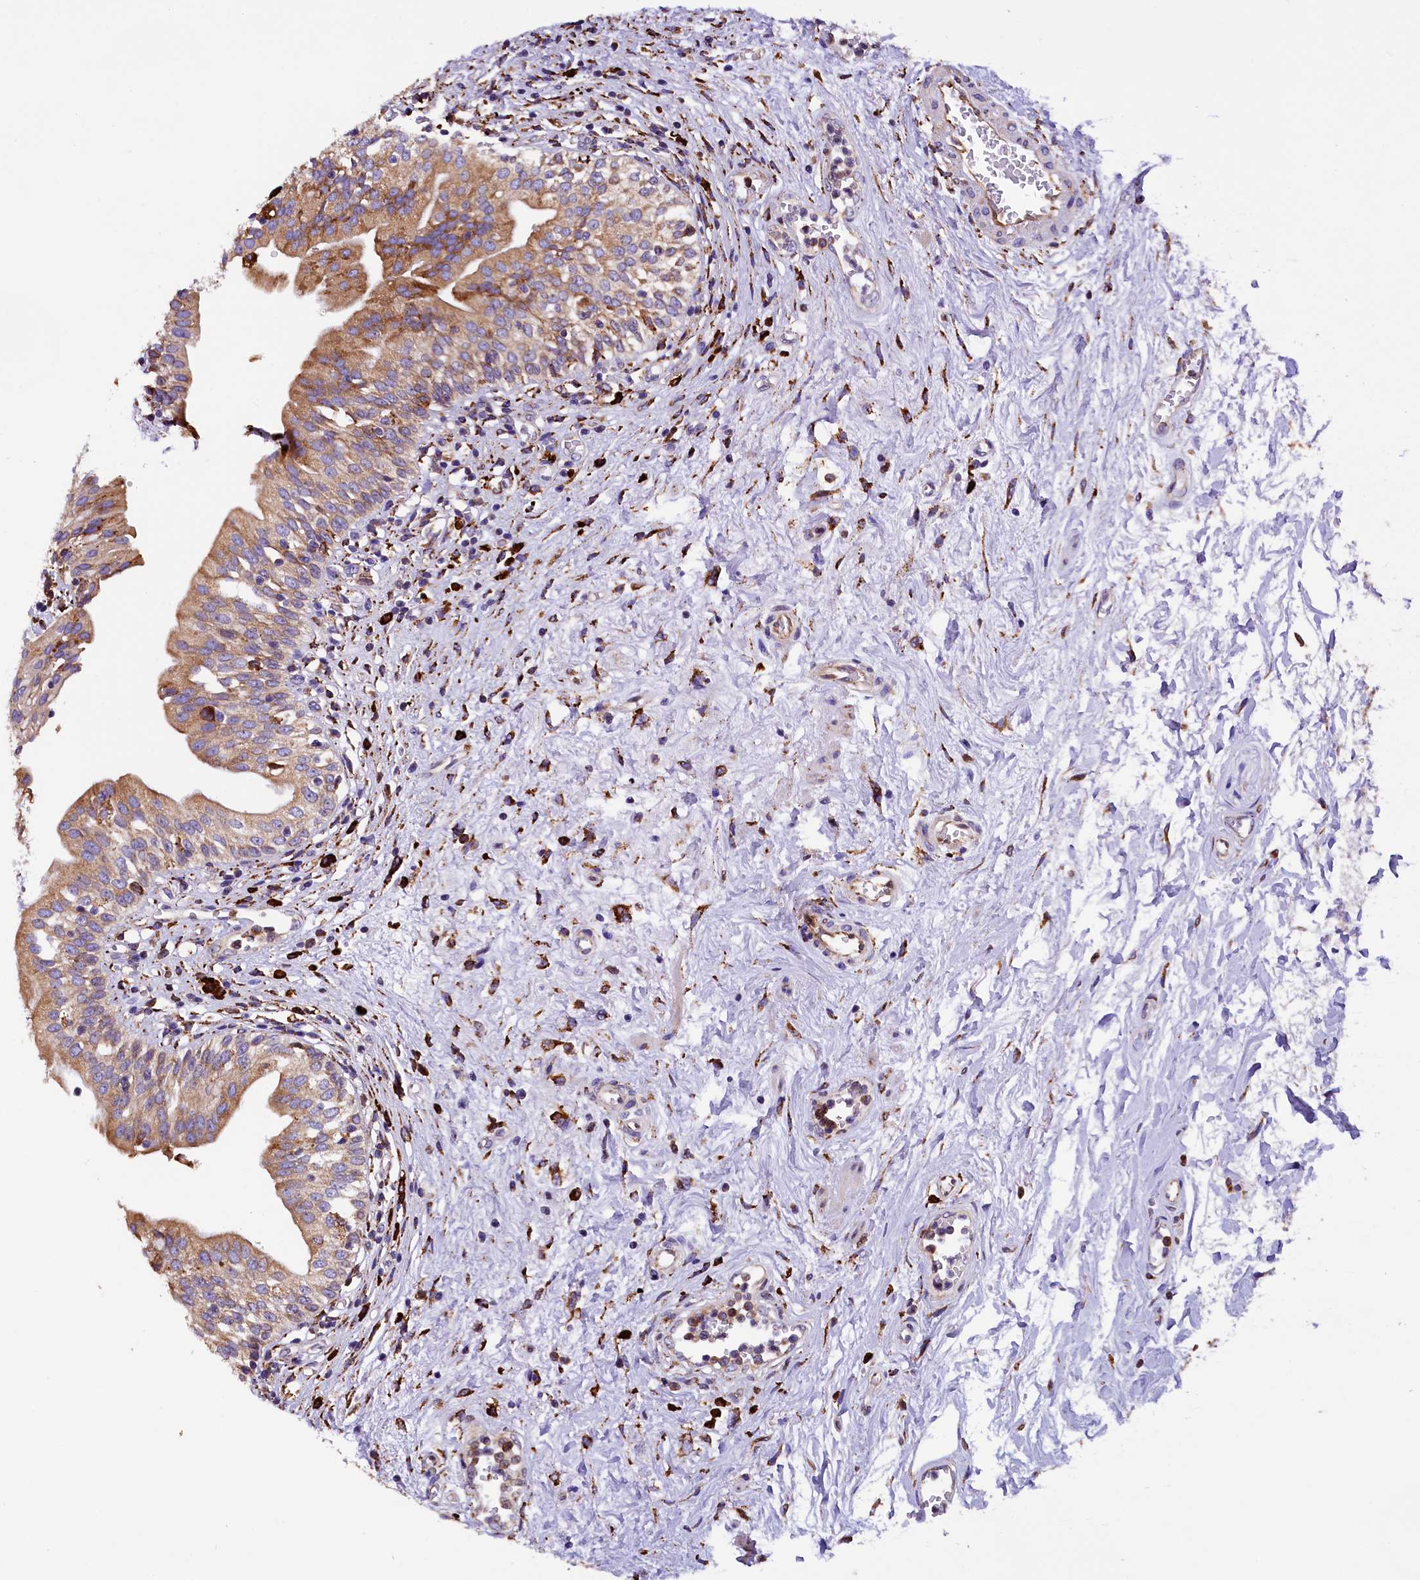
{"staining": {"intensity": "moderate", "quantity": "<25%", "location": "cytoplasmic/membranous"}, "tissue": "urinary bladder", "cell_type": "Urothelial cells", "image_type": "normal", "snomed": [{"axis": "morphology", "description": "Normal tissue, NOS"}, {"axis": "morphology", "description": "Inflammation, NOS"}, {"axis": "topography", "description": "Urinary bladder"}], "caption": "This is an image of immunohistochemistry (IHC) staining of unremarkable urinary bladder, which shows moderate staining in the cytoplasmic/membranous of urothelial cells.", "gene": "CAPS2", "patient": {"sex": "male", "age": 63}}